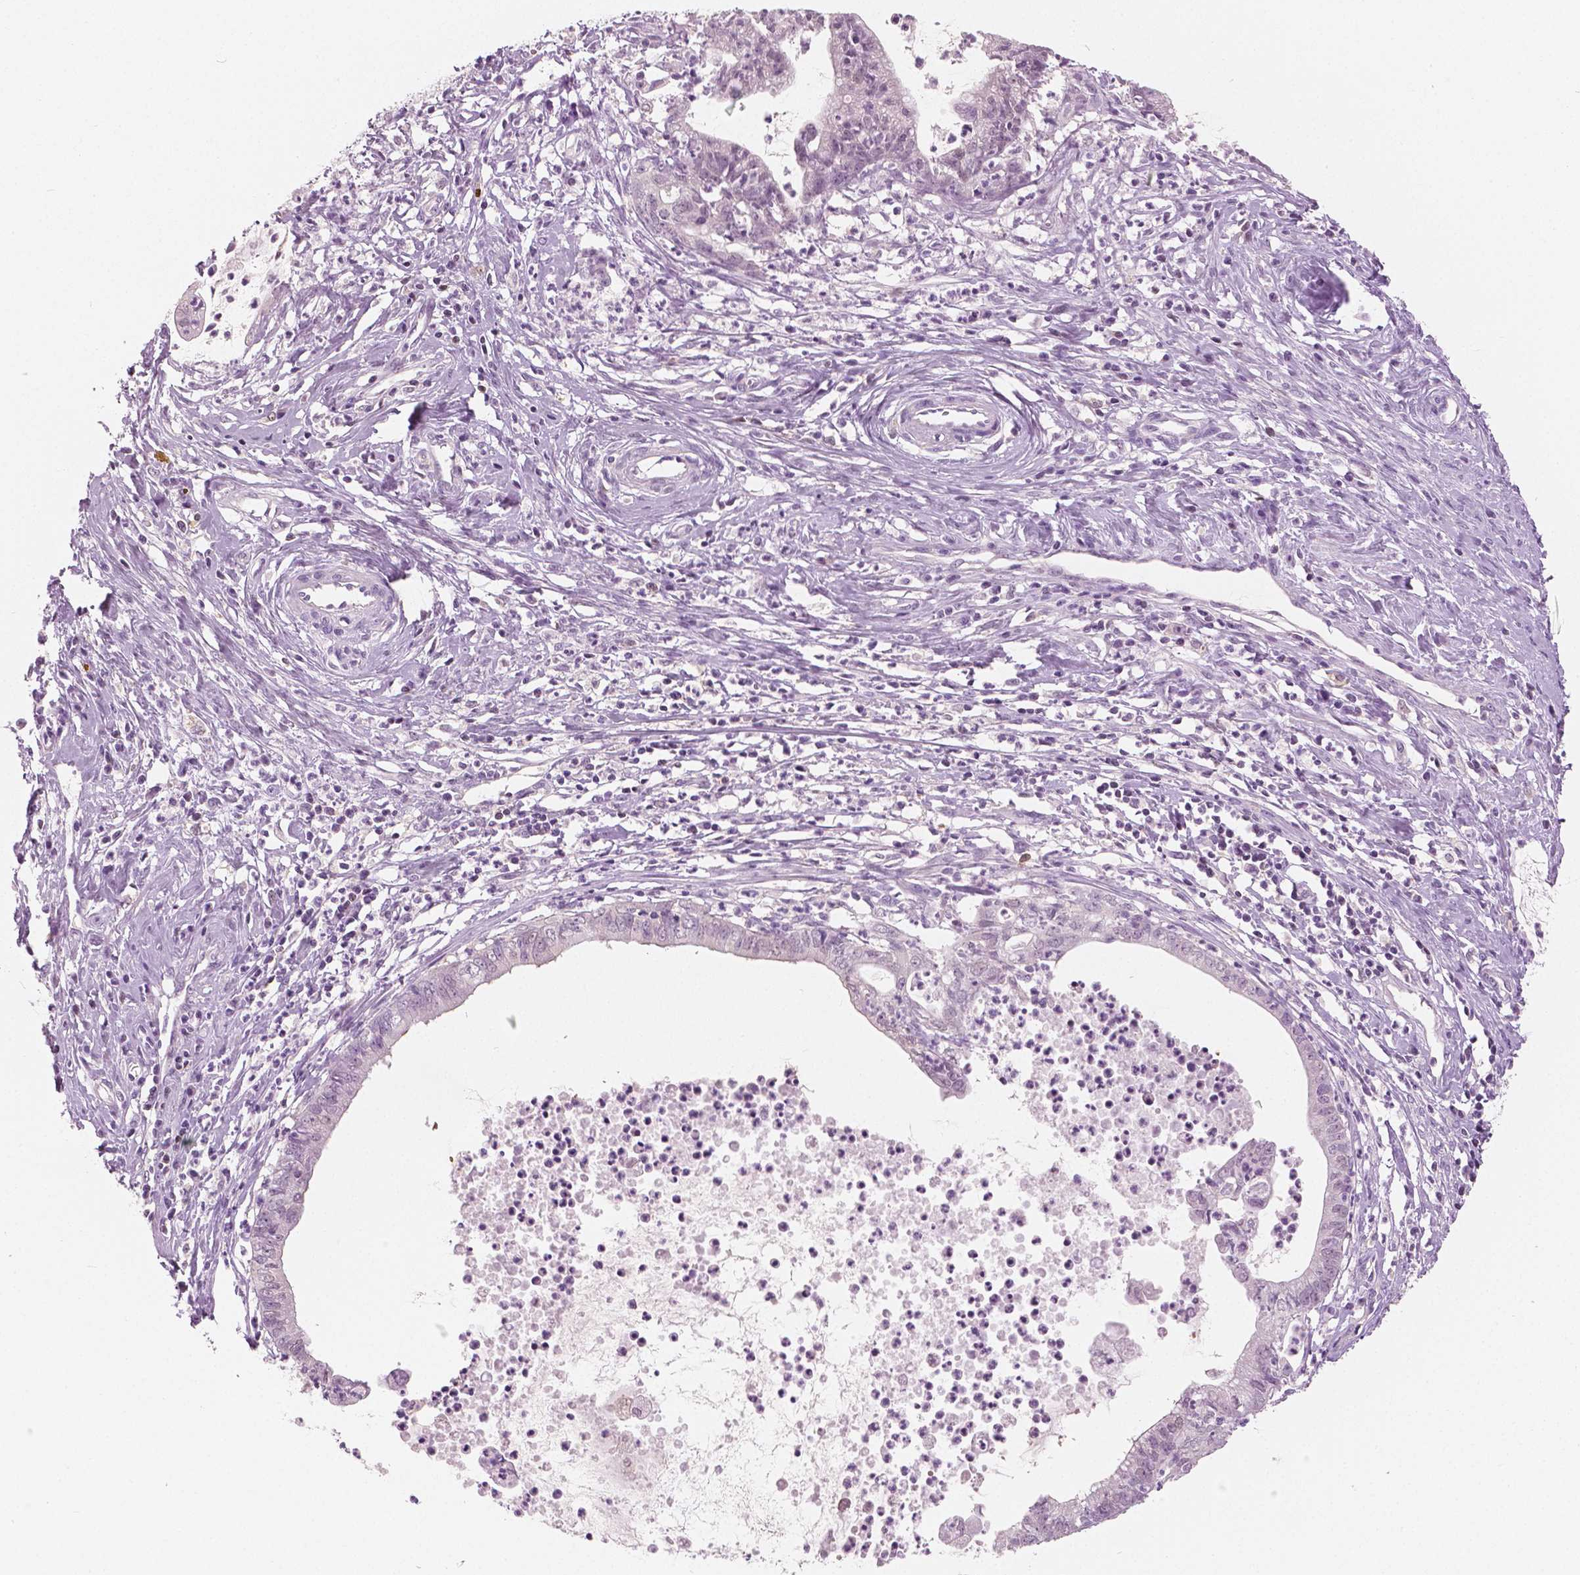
{"staining": {"intensity": "negative", "quantity": "none", "location": "none"}, "tissue": "cervical cancer", "cell_type": "Tumor cells", "image_type": "cancer", "snomed": [{"axis": "morphology", "description": "Normal tissue, NOS"}, {"axis": "morphology", "description": "Adenocarcinoma, NOS"}, {"axis": "topography", "description": "Cervix"}], "caption": "High power microscopy image of an IHC image of cervical cancer (adenocarcinoma), revealing no significant positivity in tumor cells.", "gene": "GALM", "patient": {"sex": "female", "age": 38}}